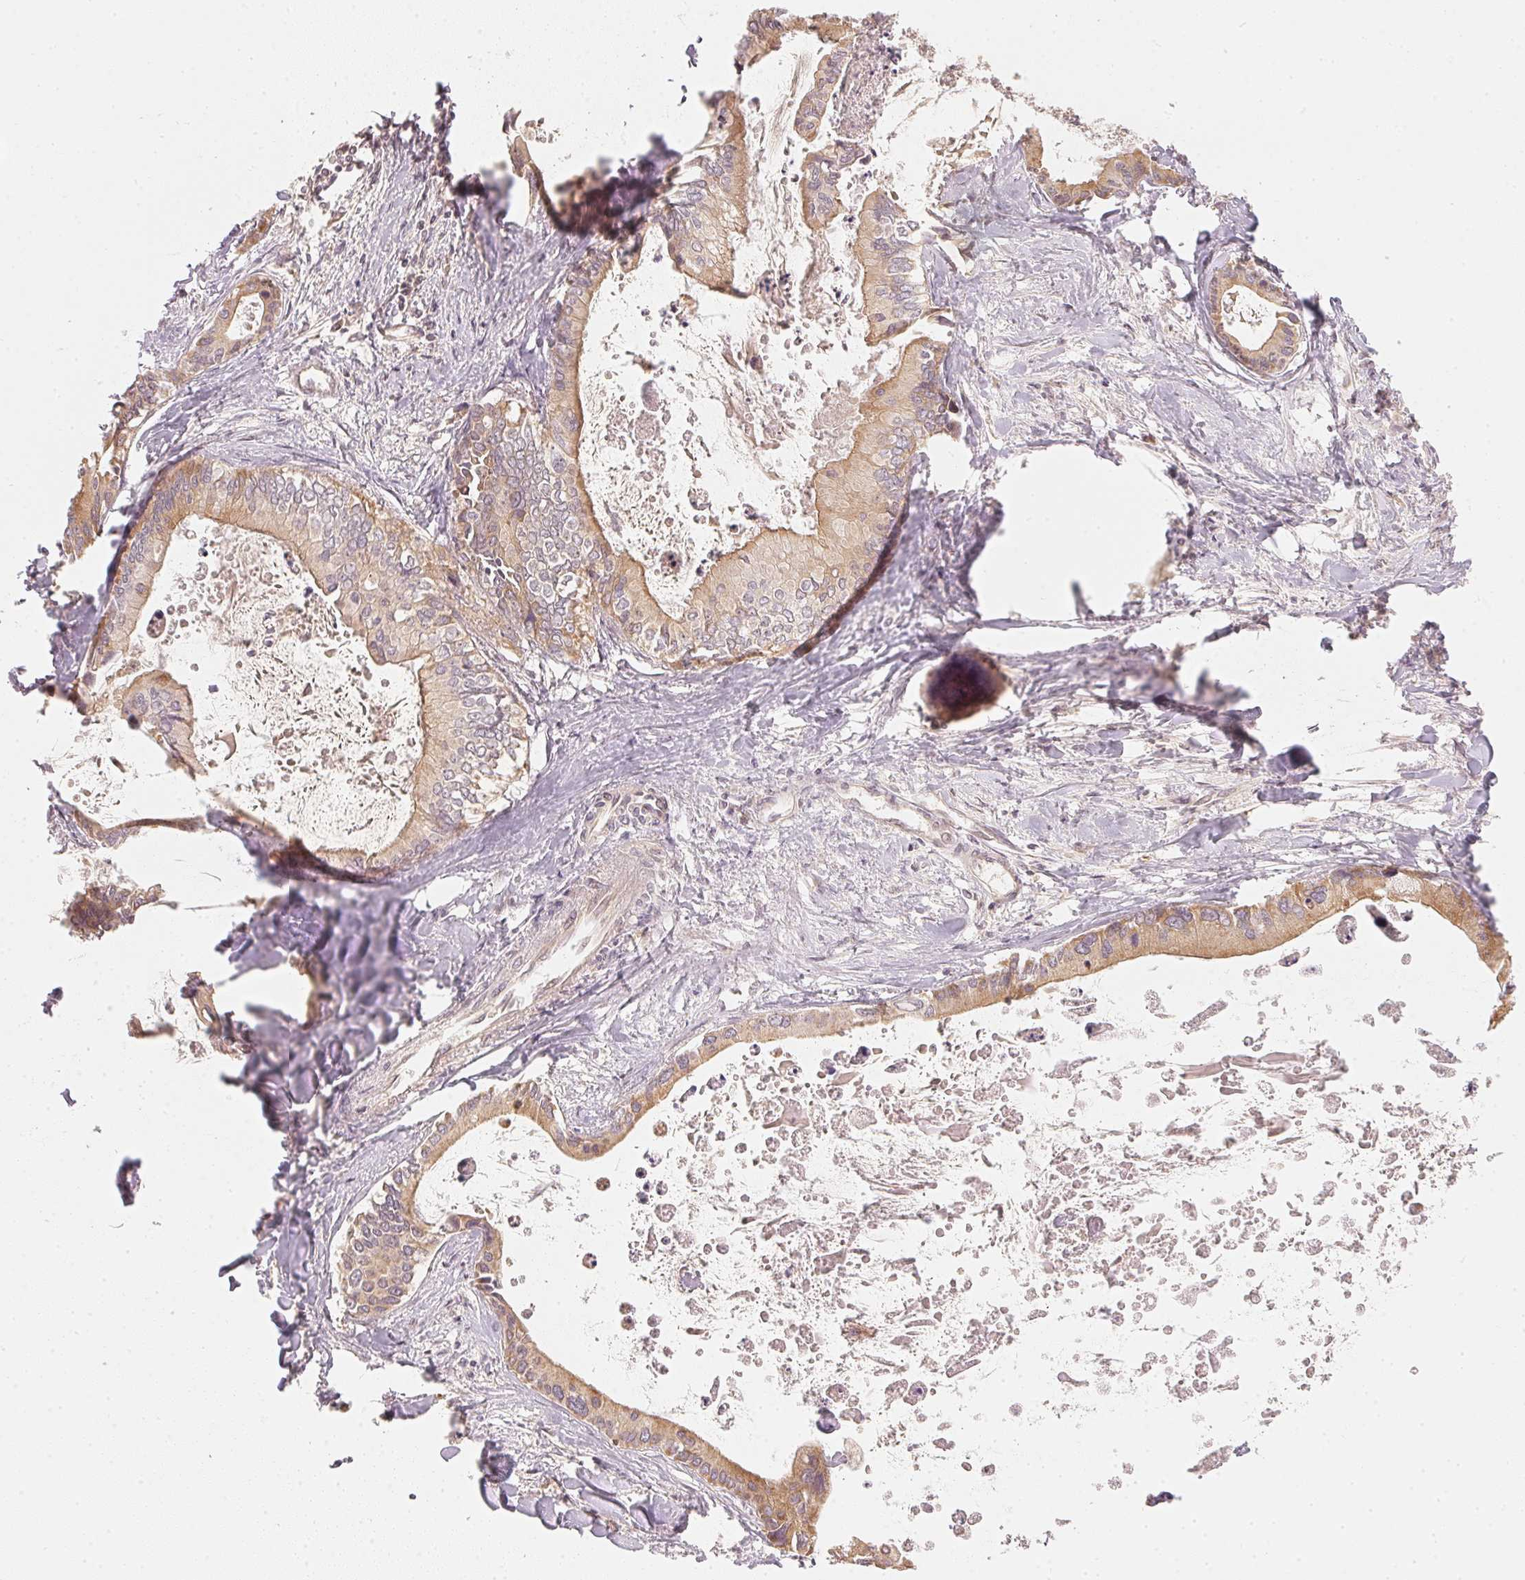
{"staining": {"intensity": "moderate", "quantity": "25%-75%", "location": "cytoplasmic/membranous"}, "tissue": "liver cancer", "cell_type": "Tumor cells", "image_type": "cancer", "snomed": [{"axis": "morphology", "description": "Cholangiocarcinoma"}, {"axis": "topography", "description": "Liver"}], "caption": "Immunohistochemical staining of human liver cancer shows moderate cytoplasmic/membranous protein expression in about 25%-75% of tumor cells.", "gene": "WDR54", "patient": {"sex": "male", "age": 66}}